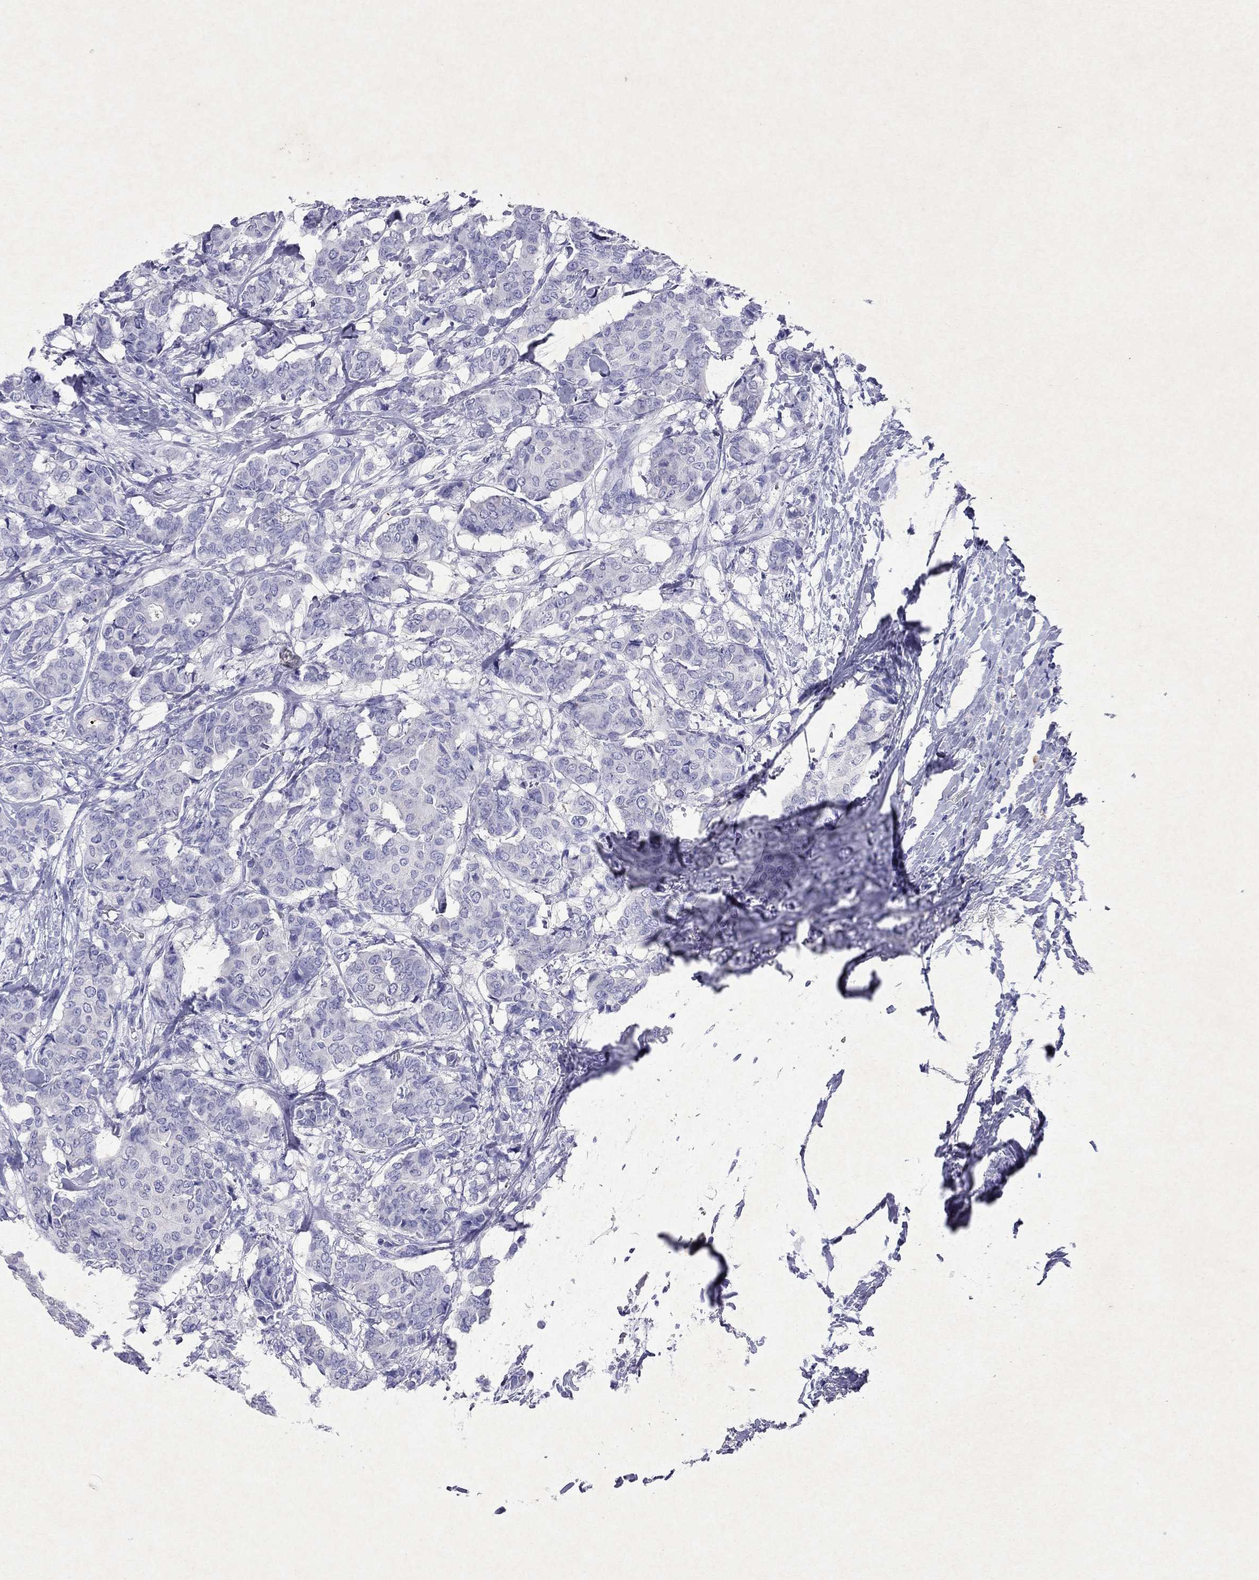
{"staining": {"intensity": "negative", "quantity": "none", "location": "none"}, "tissue": "breast cancer", "cell_type": "Tumor cells", "image_type": "cancer", "snomed": [{"axis": "morphology", "description": "Duct carcinoma"}, {"axis": "topography", "description": "Breast"}], "caption": "Human breast invasive ductal carcinoma stained for a protein using IHC reveals no positivity in tumor cells.", "gene": "ARMC12", "patient": {"sex": "female", "age": 75}}